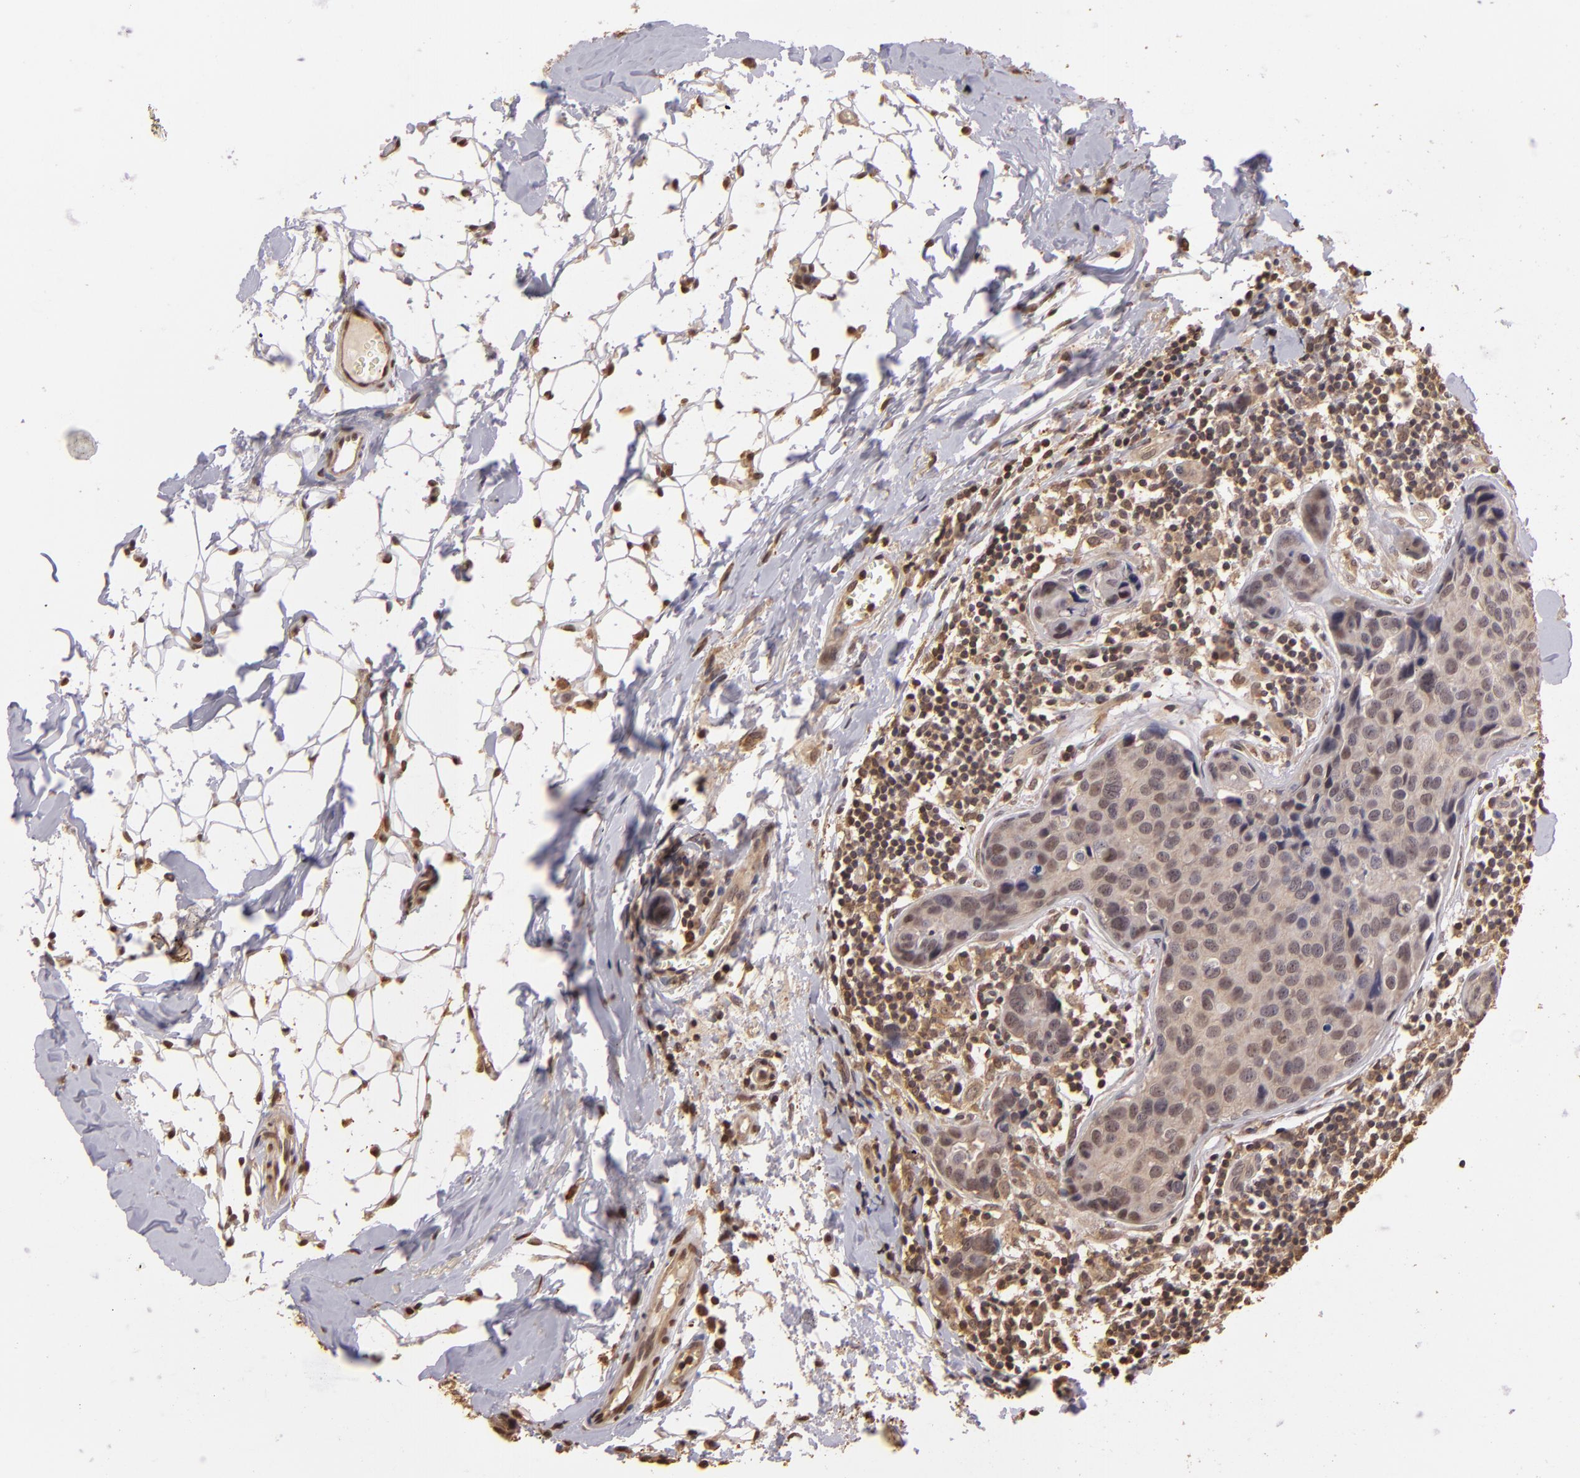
{"staining": {"intensity": "negative", "quantity": "none", "location": "none"}, "tissue": "breast cancer", "cell_type": "Tumor cells", "image_type": "cancer", "snomed": [{"axis": "morphology", "description": "Duct carcinoma"}, {"axis": "topography", "description": "Breast"}], "caption": "Photomicrograph shows no significant protein staining in tumor cells of breast cancer.", "gene": "ARPC2", "patient": {"sex": "female", "age": 24}}